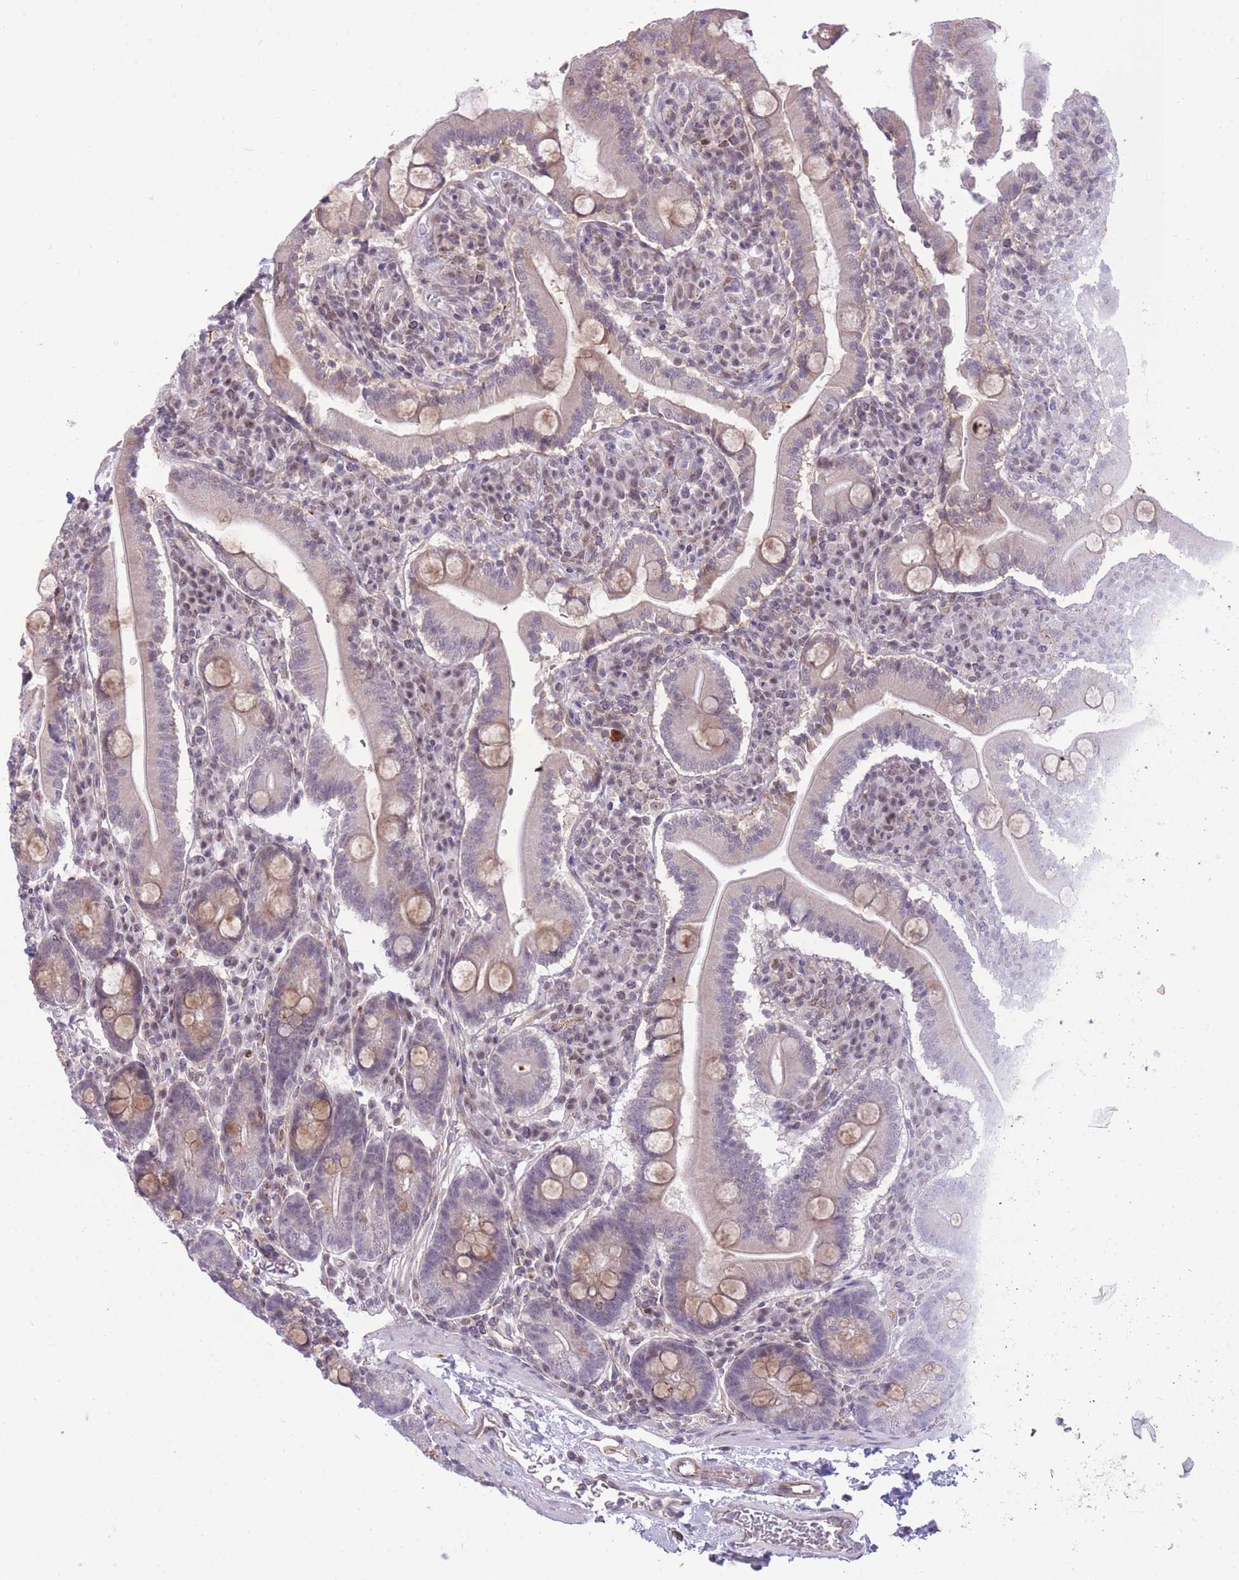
{"staining": {"intensity": "weak", "quantity": "25%-75%", "location": "cytoplasmic/membranous,nuclear"}, "tissue": "duodenum", "cell_type": "Glandular cells", "image_type": "normal", "snomed": [{"axis": "morphology", "description": "Normal tissue, NOS"}, {"axis": "topography", "description": "Duodenum"}], "caption": "Duodenum was stained to show a protein in brown. There is low levels of weak cytoplasmic/membranous,nuclear staining in approximately 25%-75% of glandular cells. (brown staining indicates protein expression, while blue staining denotes nuclei).", "gene": "ELL", "patient": {"sex": "male", "age": 35}}